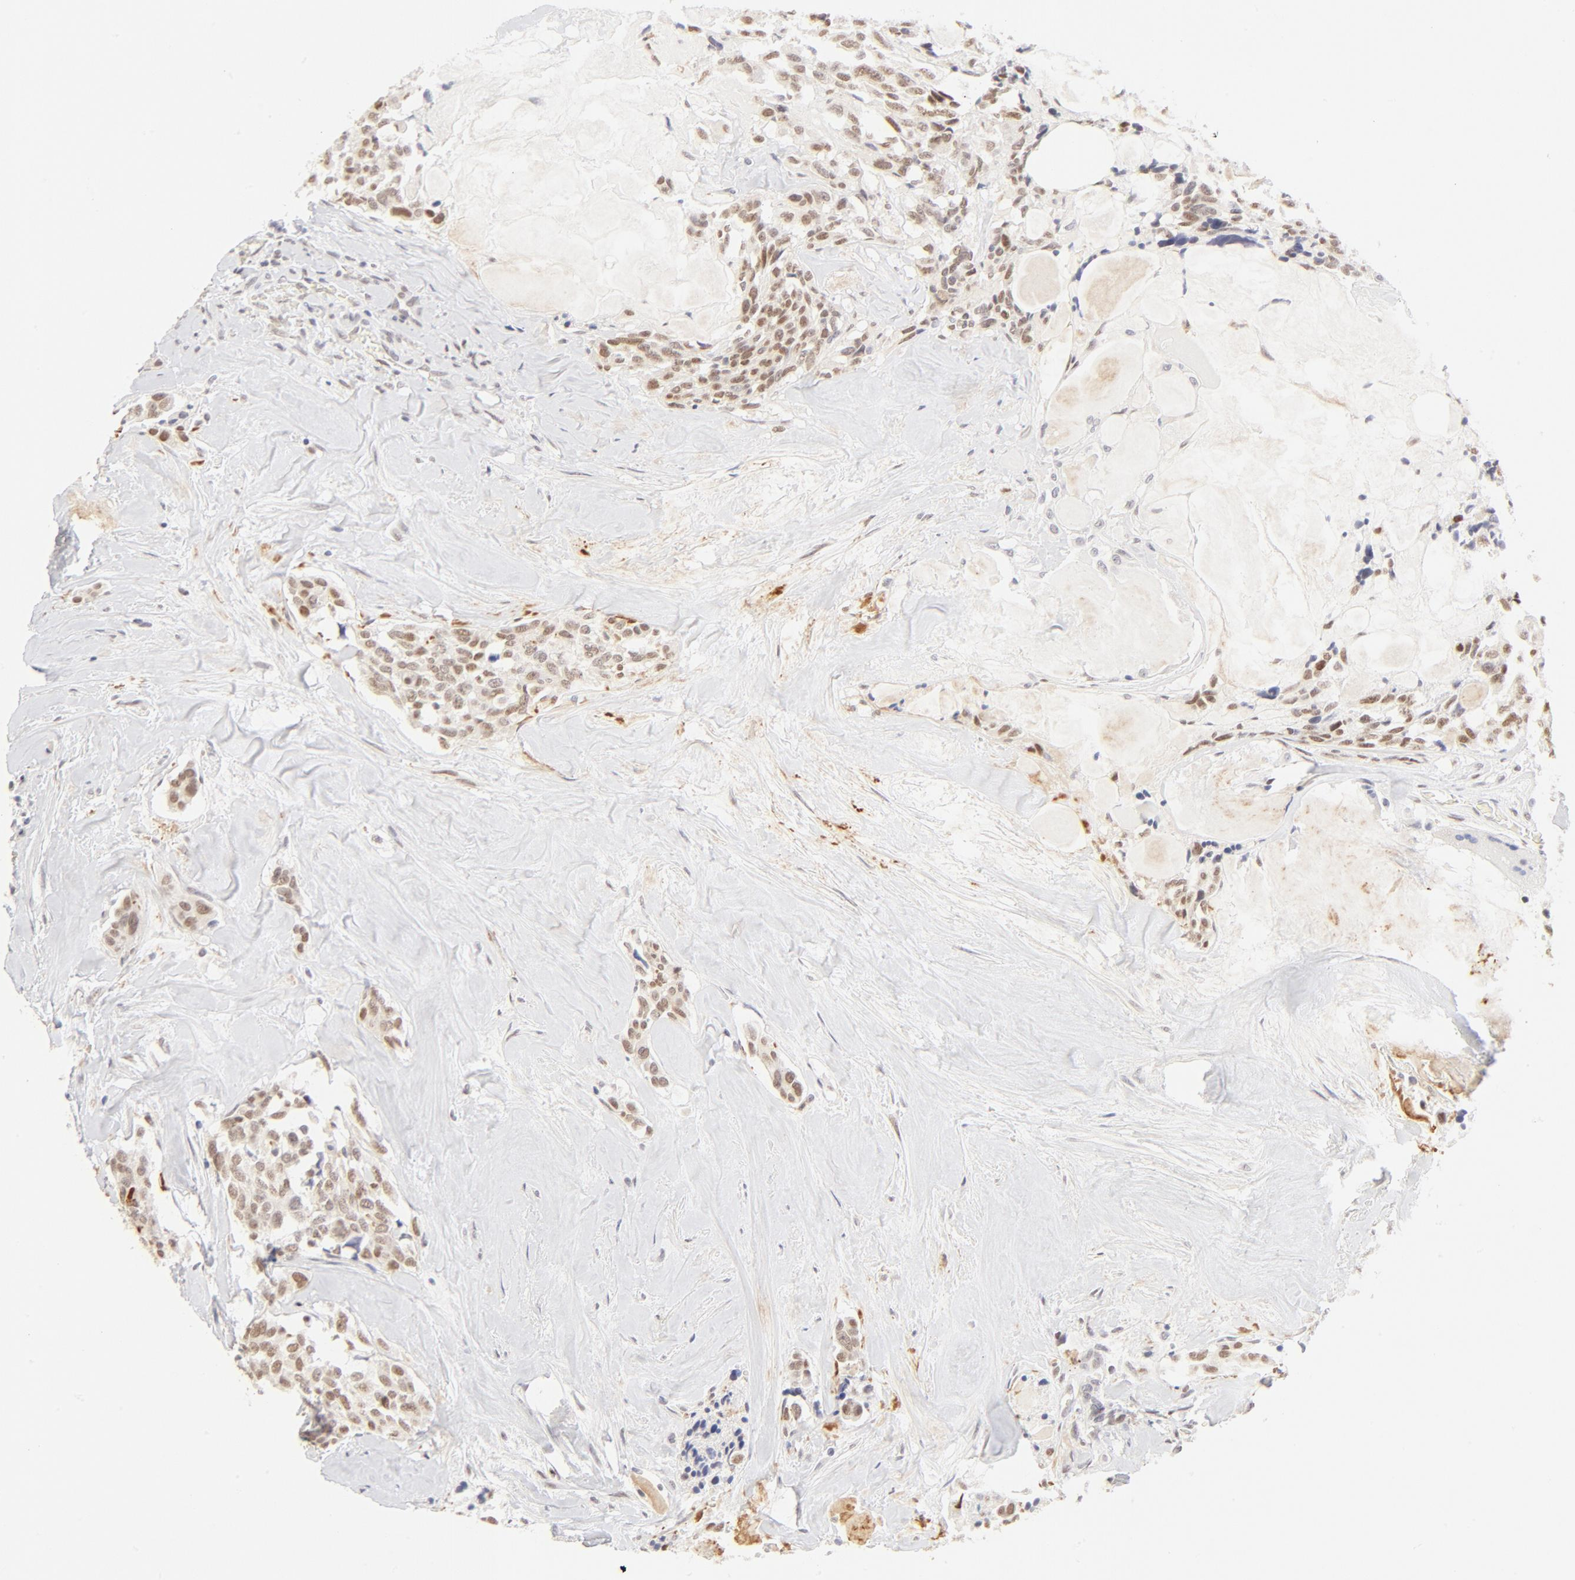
{"staining": {"intensity": "moderate", "quantity": "25%-75%", "location": "nuclear"}, "tissue": "thyroid cancer", "cell_type": "Tumor cells", "image_type": "cancer", "snomed": [{"axis": "morphology", "description": "Carcinoma, NOS"}, {"axis": "morphology", "description": "Carcinoid, malignant, NOS"}, {"axis": "topography", "description": "Thyroid gland"}], "caption": "The immunohistochemical stain shows moderate nuclear expression in tumor cells of carcinoid (malignant) (thyroid) tissue.", "gene": "PBX1", "patient": {"sex": "male", "age": 33}}